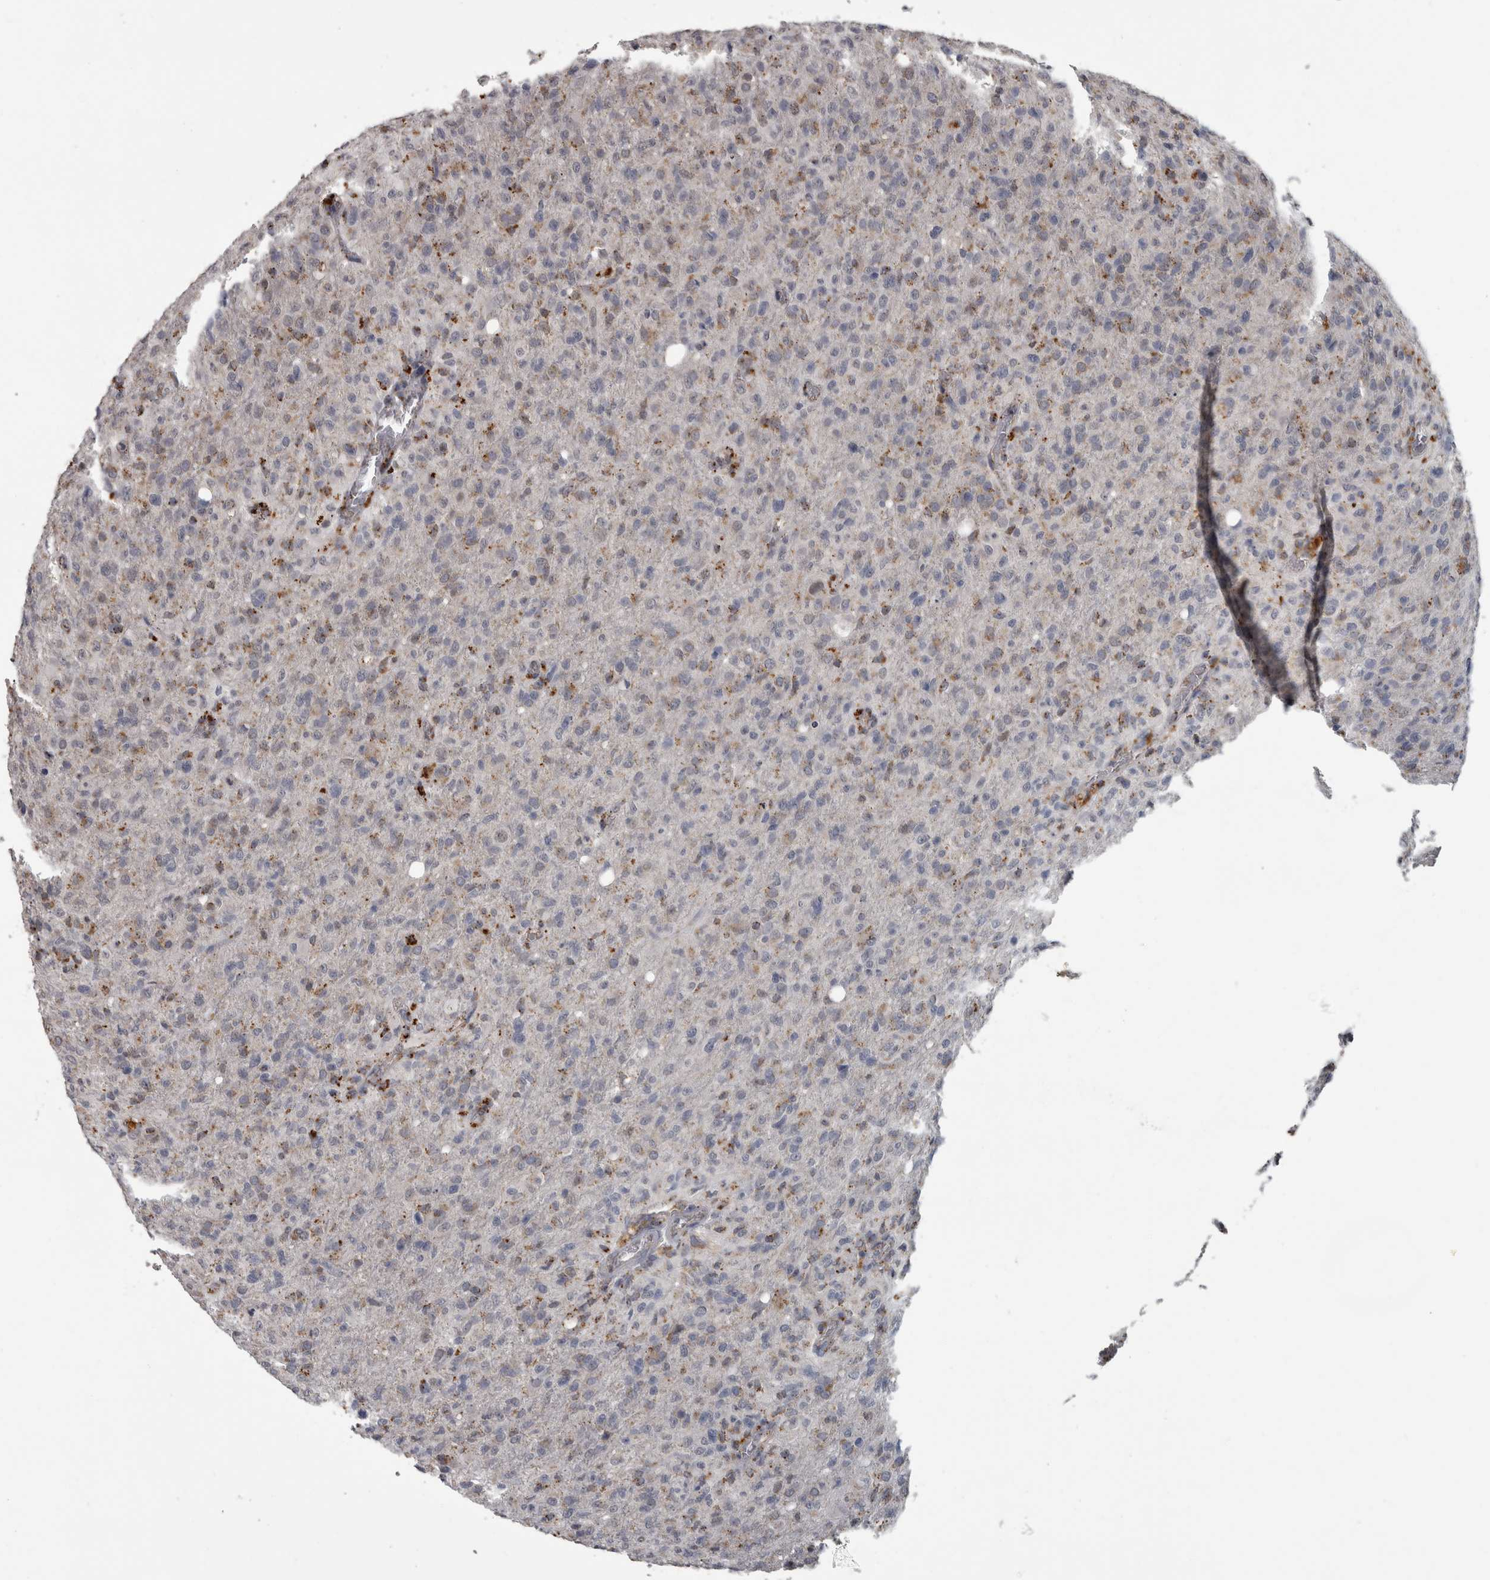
{"staining": {"intensity": "negative", "quantity": "none", "location": "none"}, "tissue": "glioma", "cell_type": "Tumor cells", "image_type": "cancer", "snomed": [{"axis": "morphology", "description": "Glioma, malignant, High grade"}, {"axis": "topography", "description": "Brain"}], "caption": "This is an IHC histopathology image of human malignant glioma (high-grade). There is no expression in tumor cells.", "gene": "NAAA", "patient": {"sex": "female", "age": 57}}